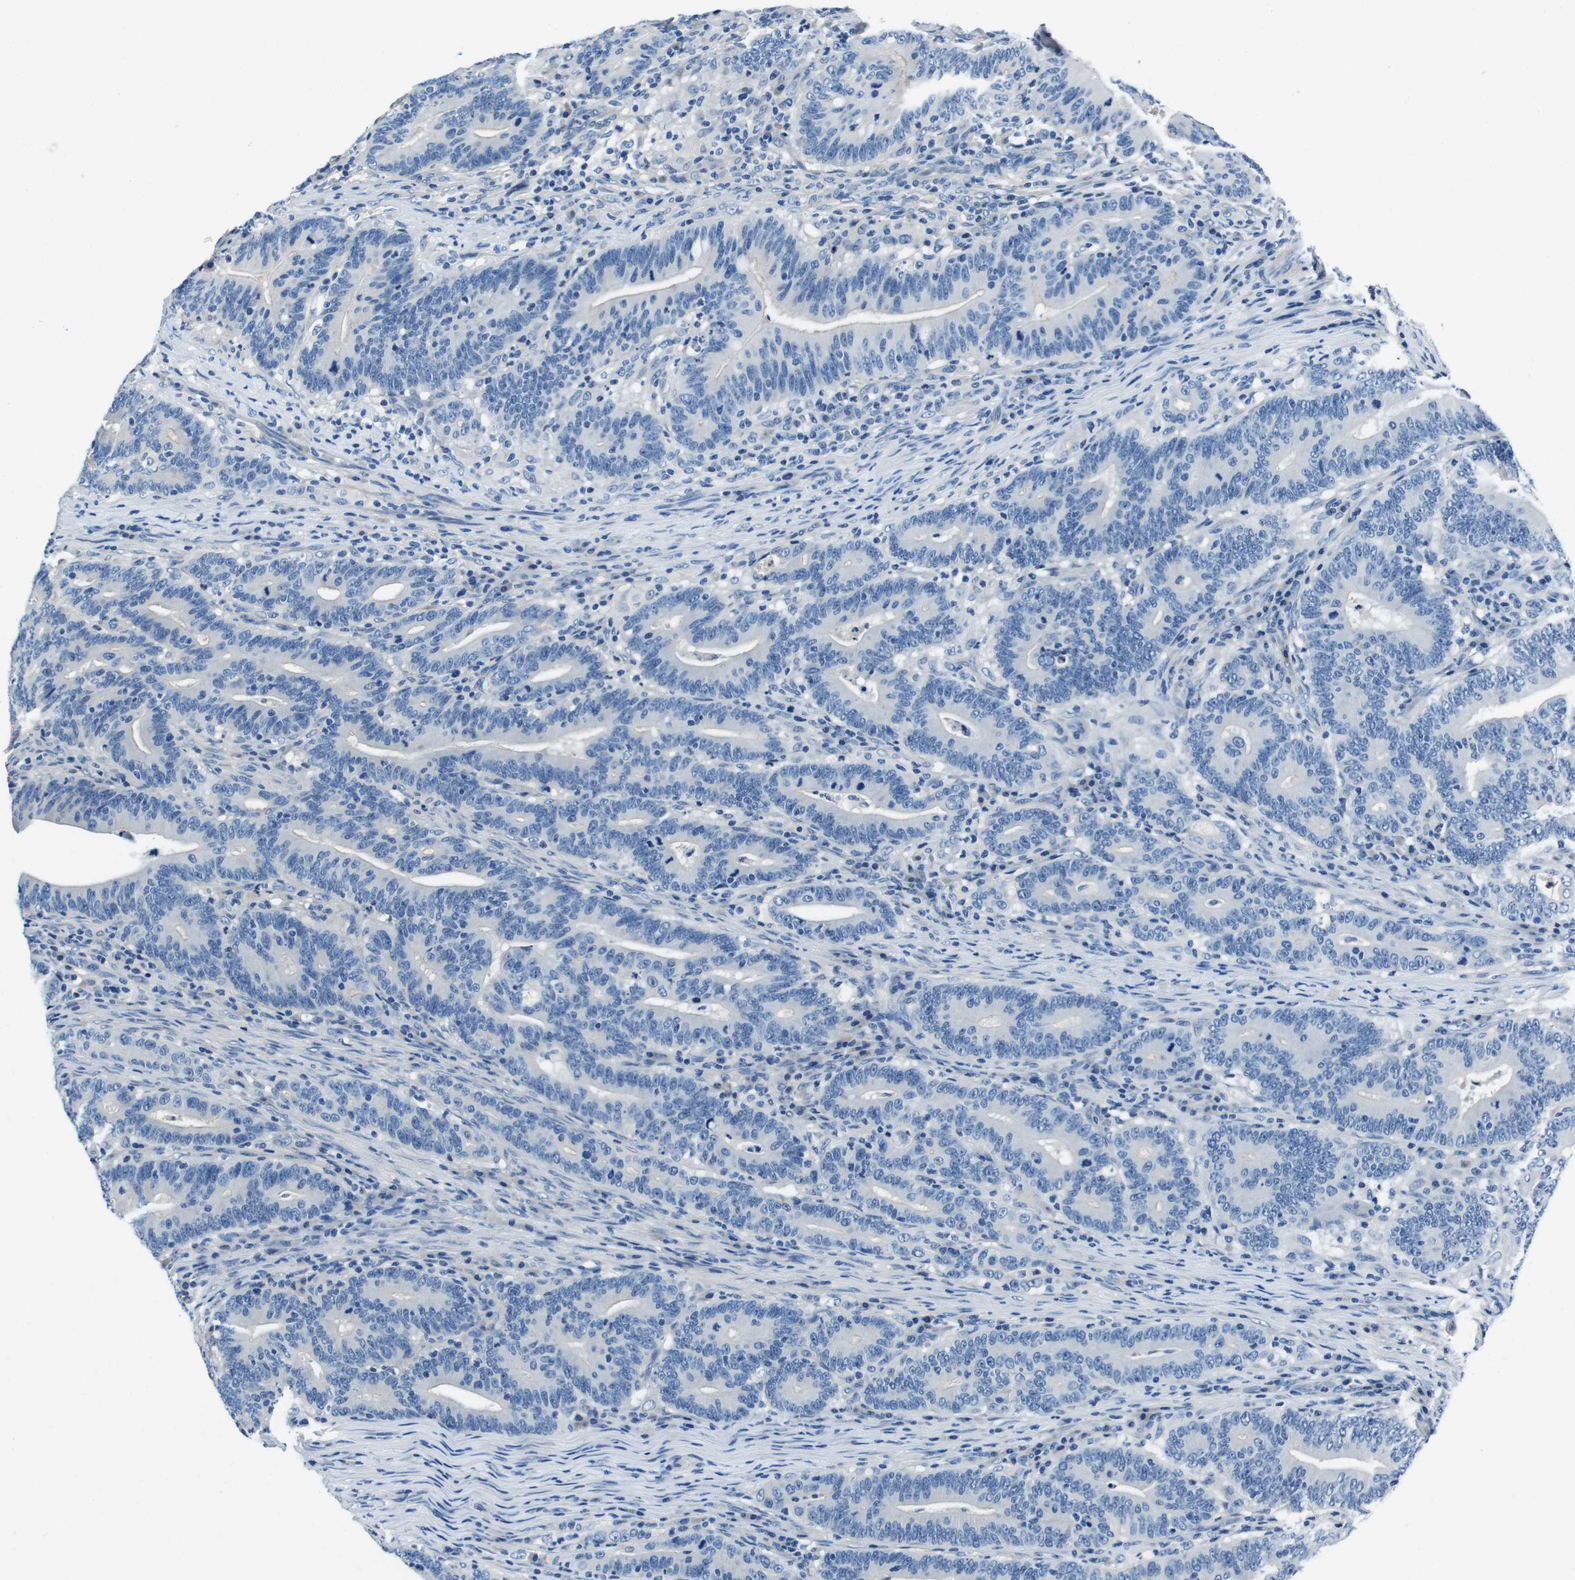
{"staining": {"intensity": "negative", "quantity": "none", "location": "none"}, "tissue": "colorectal cancer", "cell_type": "Tumor cells", "image_type": "cancer", "snomed": [{"axis": "morphology", "description": "Normal tissue, NOS"}, {"axis": "morphology", "description": "Adenocarcinoma, NOS"}, {"axis": "topography", "description": "Colon"}], "caption": "Colorectal adenocarcinoma stained for a protein using immunohistochemistry shows no staining tumor cells.", "gene": "CASQ1", "patient": {"sex": "female", "age": 66}}